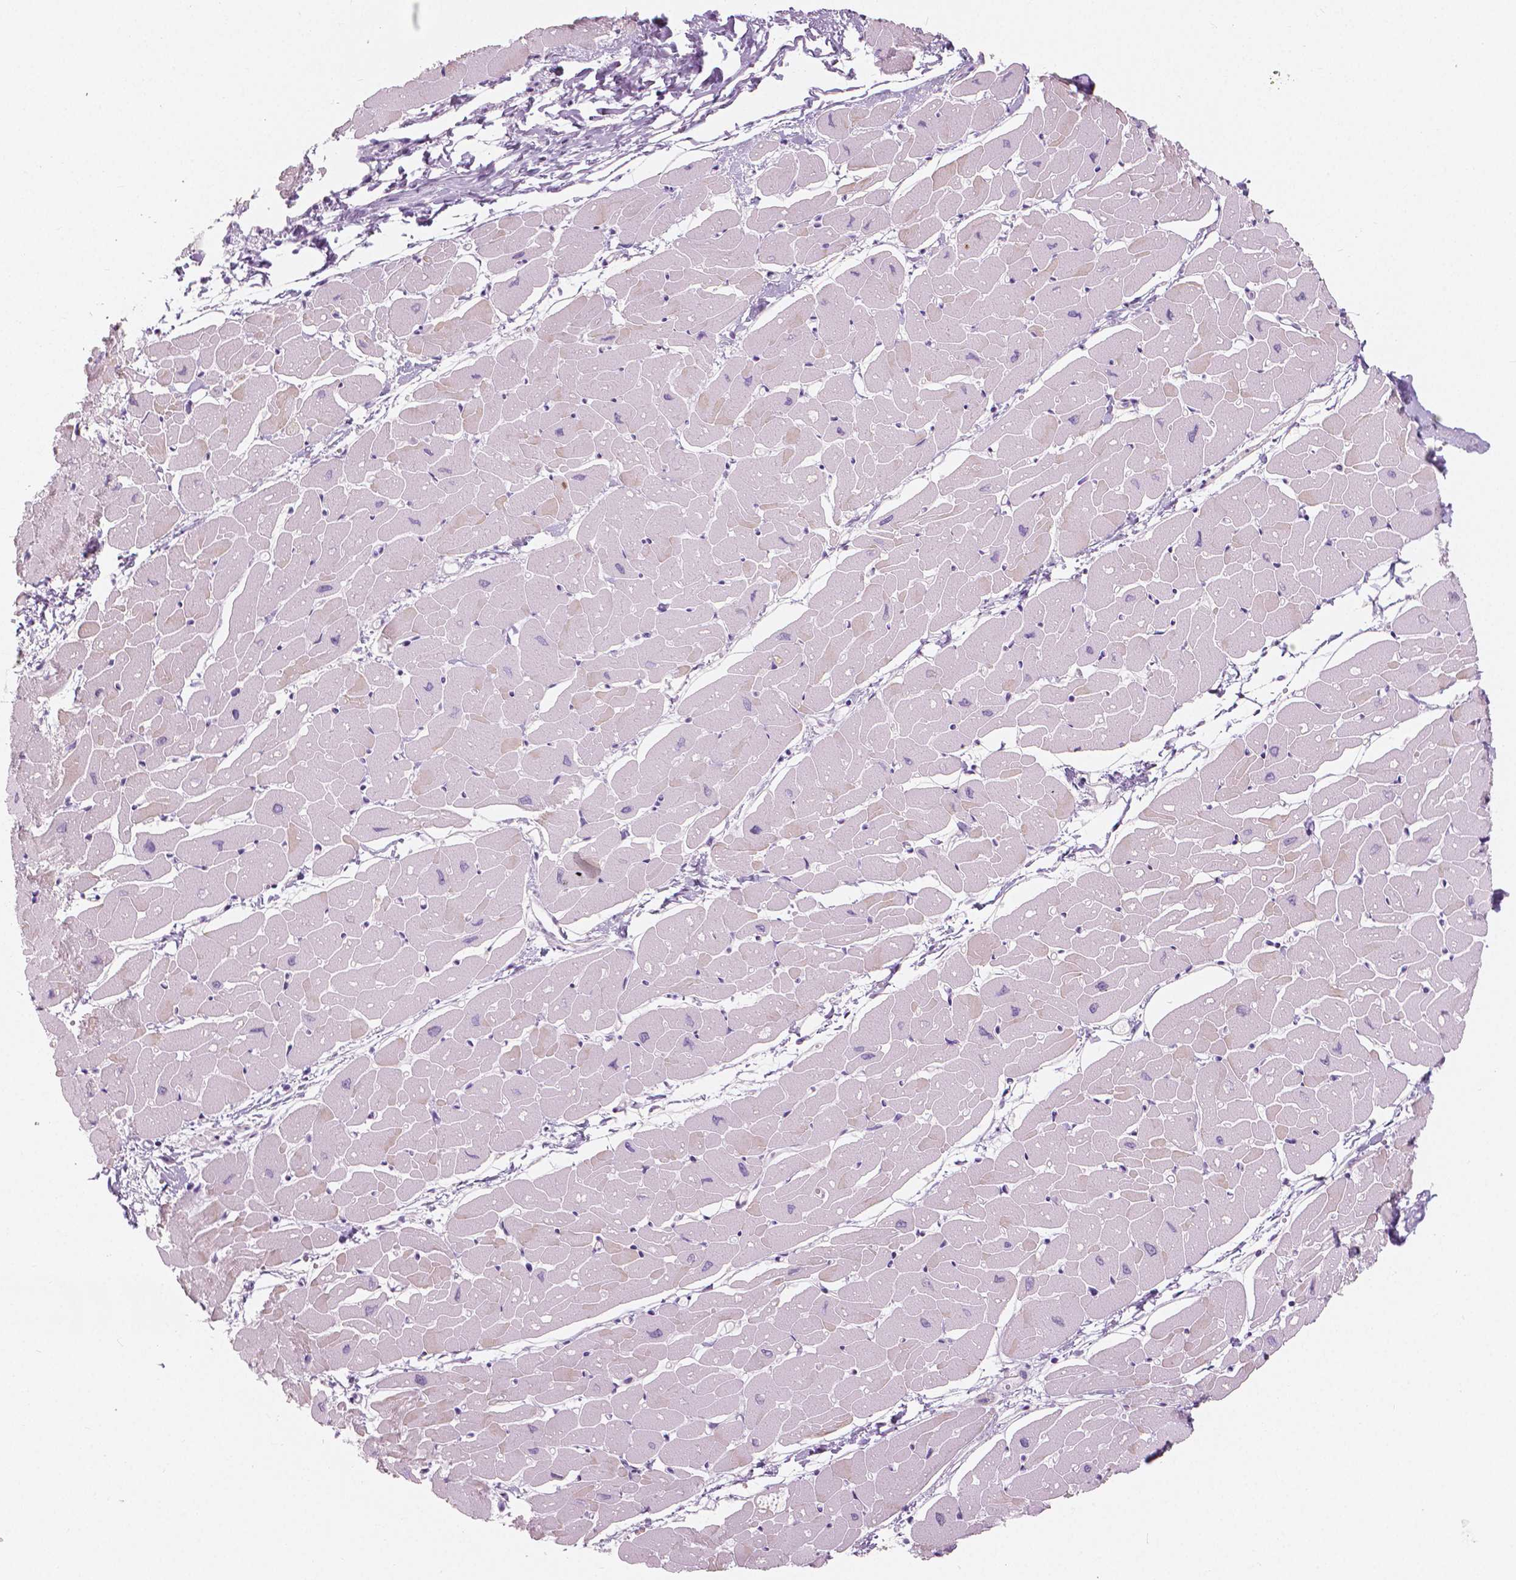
{"staining": {"intensity": "weak", "quantity": "25%-75%", "location": "cytoplasmic/membranous"}, "tissue": "heart muscle", "cell_type": "Cardiomyocytes", "image_type": "normal", "snomed": [{"axis": "morphology", "description": "Normal tissue, NOS"}, {"axis": "topography", "description": "Heart"}], "caption": "IHC micrograph of benign human heart muscle stained for a protein (brown), which displays low levels of weak cytoplasmic/membranous positivity in approximately 25%-75% of cardiomyocytes.", "gene": "A4GNT", "patient": {"sex": "male", "age": 57}}